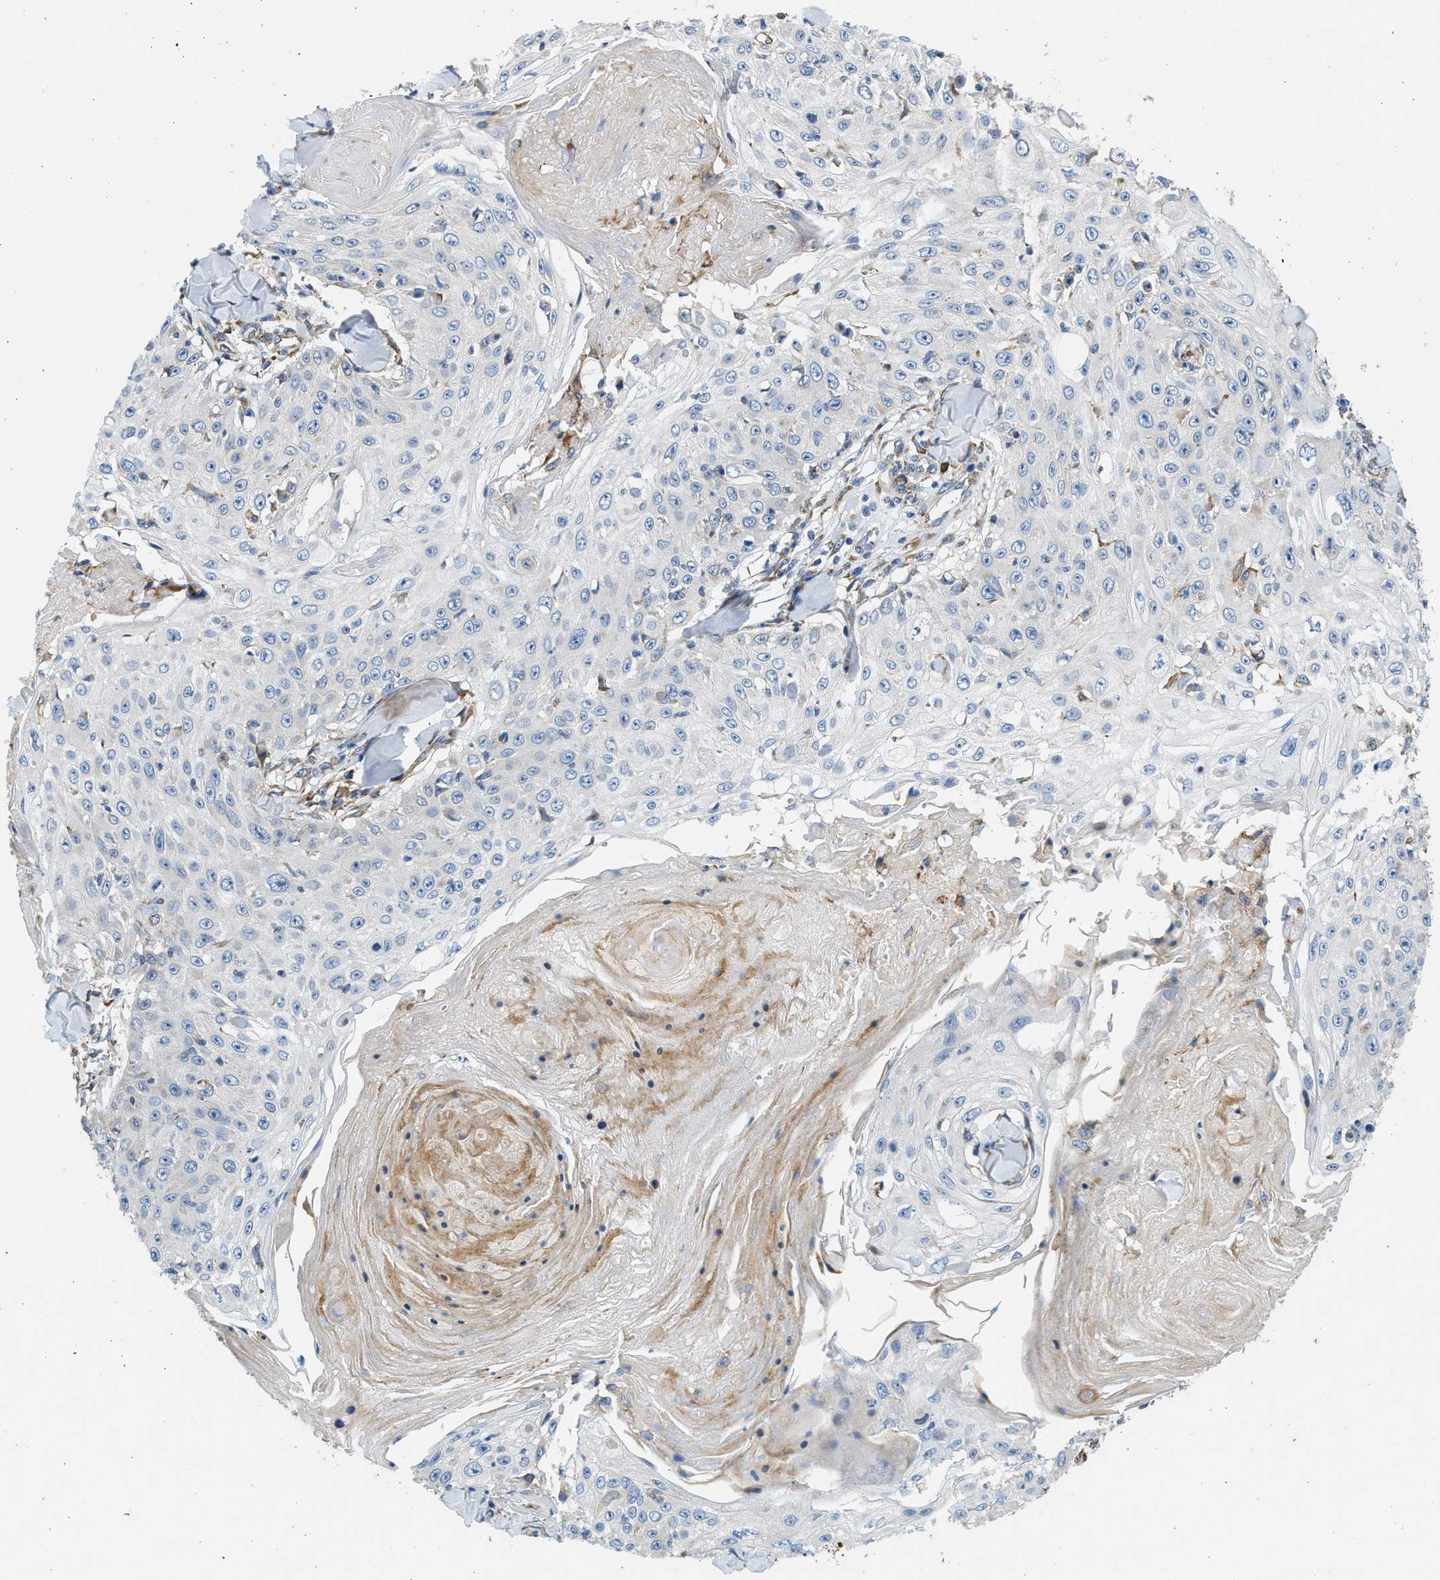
{"staining": {"intensity": "negative", "quantity": "none", "location": "none"}, "tissue": "skin cancer", "cell_type": "Tumor cells", "image_type": "cancer", "snomed": [{"axis": "morphology", "description": "Squamous cell carcinoma, NOS"}, {"axis": "topography", "description": "Skin"}], "caption": "Immunohistochemistry histopathology image of human skin cancer (squamous cell carcinoma) stained for a protein (brown), which displays no expression in tumor cells.", "gene": "CNTN6", "patient": {"sex": "male", "age": 86}}